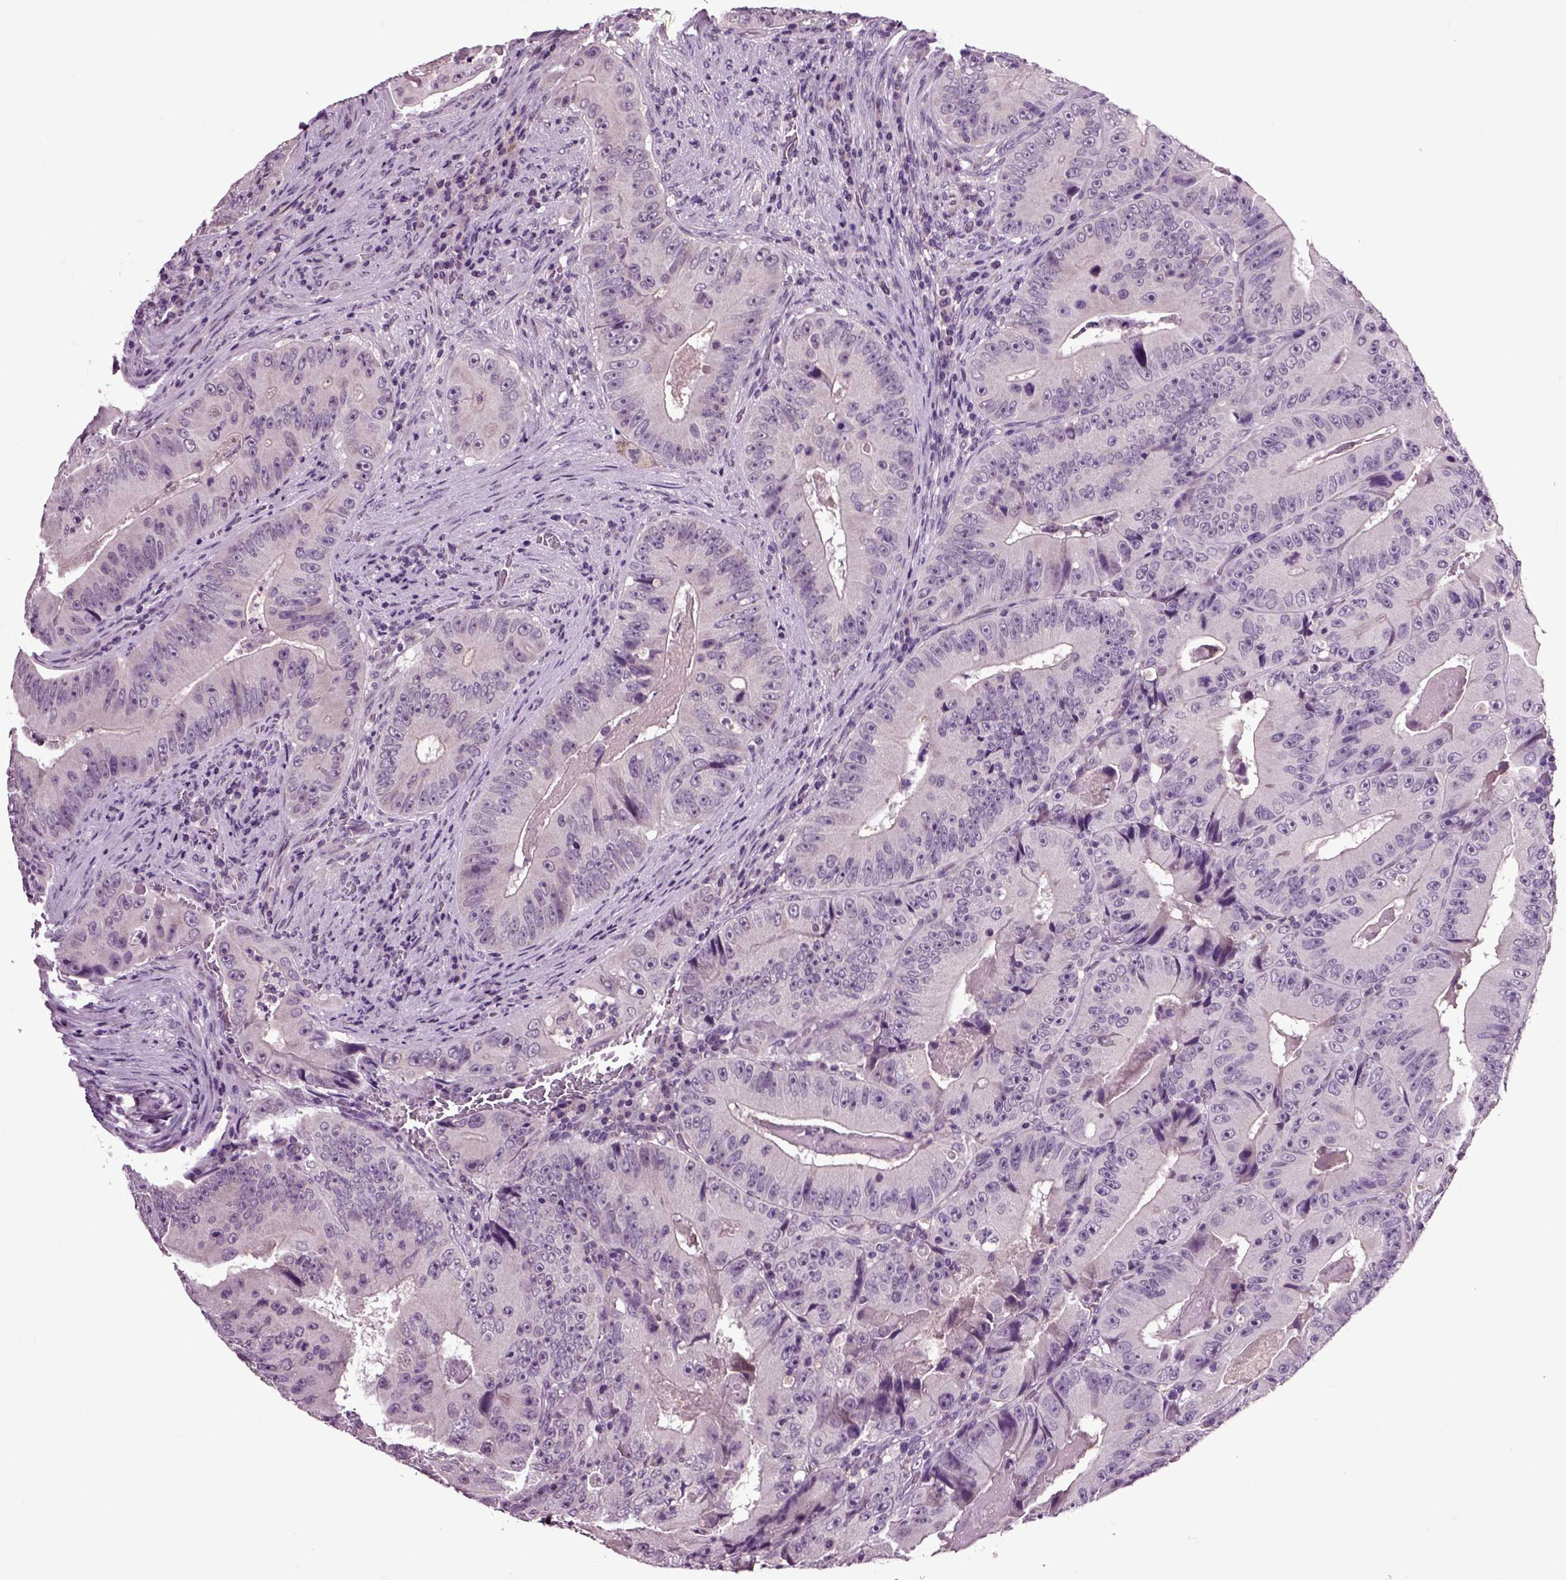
{"staining": {"intensity": "negative", "quantity": "none", "location": "none"}, "tissue": "colorectal cancer", "cell_type": "Tumor cells", "image_type": "cancer", "snomed": [{"axis": "morphology", "description": "Adenocarcinoma, NOS"}, {"axis": "topography", "description": "Colon"}], "caption": "DAB immunohistochemical staining of colorectal cancer exhibits no significant expression in tumor cells.", "gene": "CRHR1", "patient": {"sex": "female", "age": 86}}